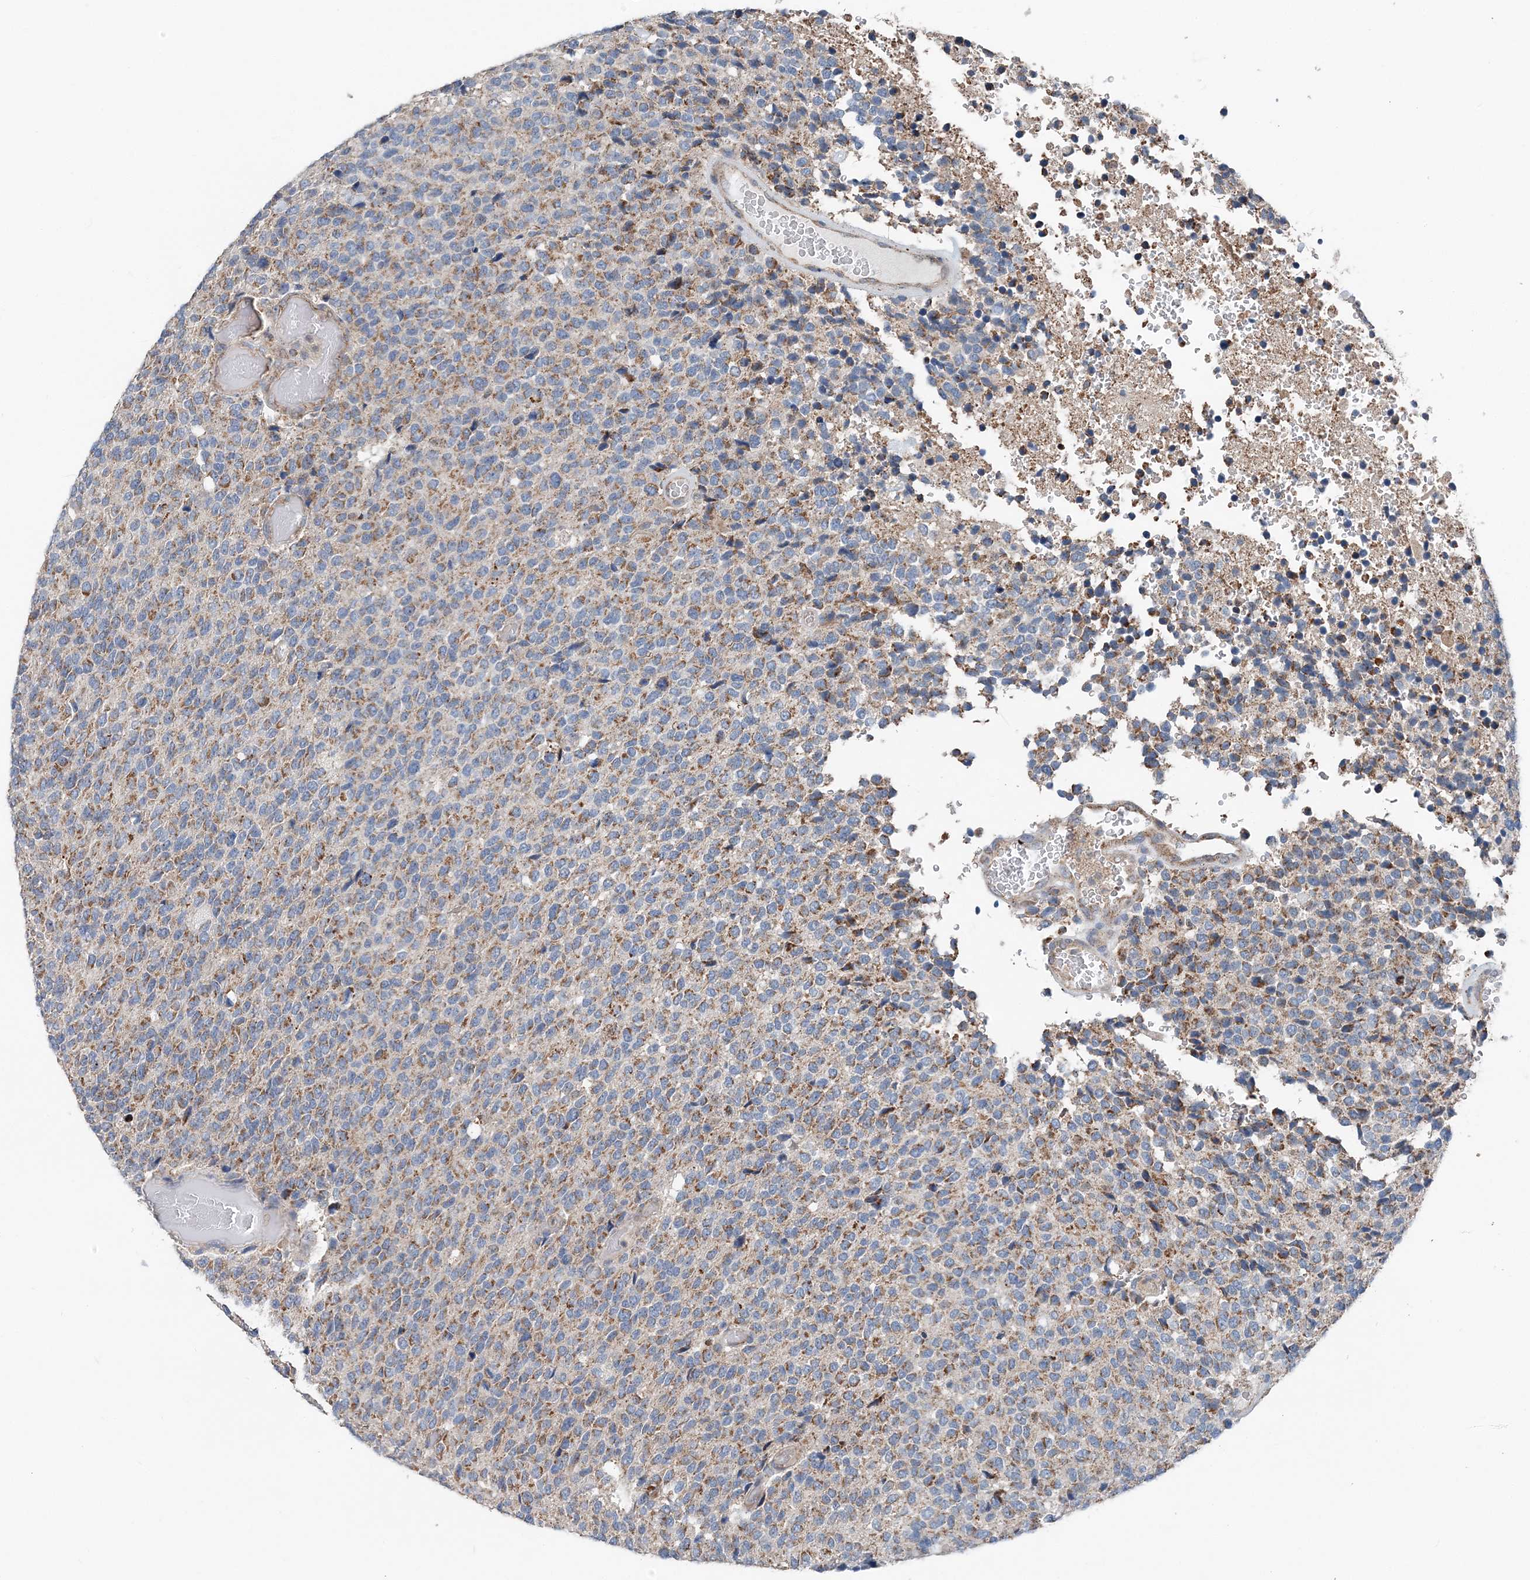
{"staining": {"intensity": "moderate", "quantity": "25%-75%", "location": "cytoplasmic/membranous"}, "tissue": "glioma", "cell_type": "Tumor cells", "image_type": "cancer", "snomed": [{"axis": "morphology", "description": "Glioma, malignant, High grade"}, {"axis": "topography", "description": "pancreas cauda"}], "caption": "This is an image of immunohistochemistry staining of glioma, which shows moderate staining in the cytoplasmic/membranous of tumor cells.", "gene": "SPRY2", "patient": {"sex": "male", "age": 60}}